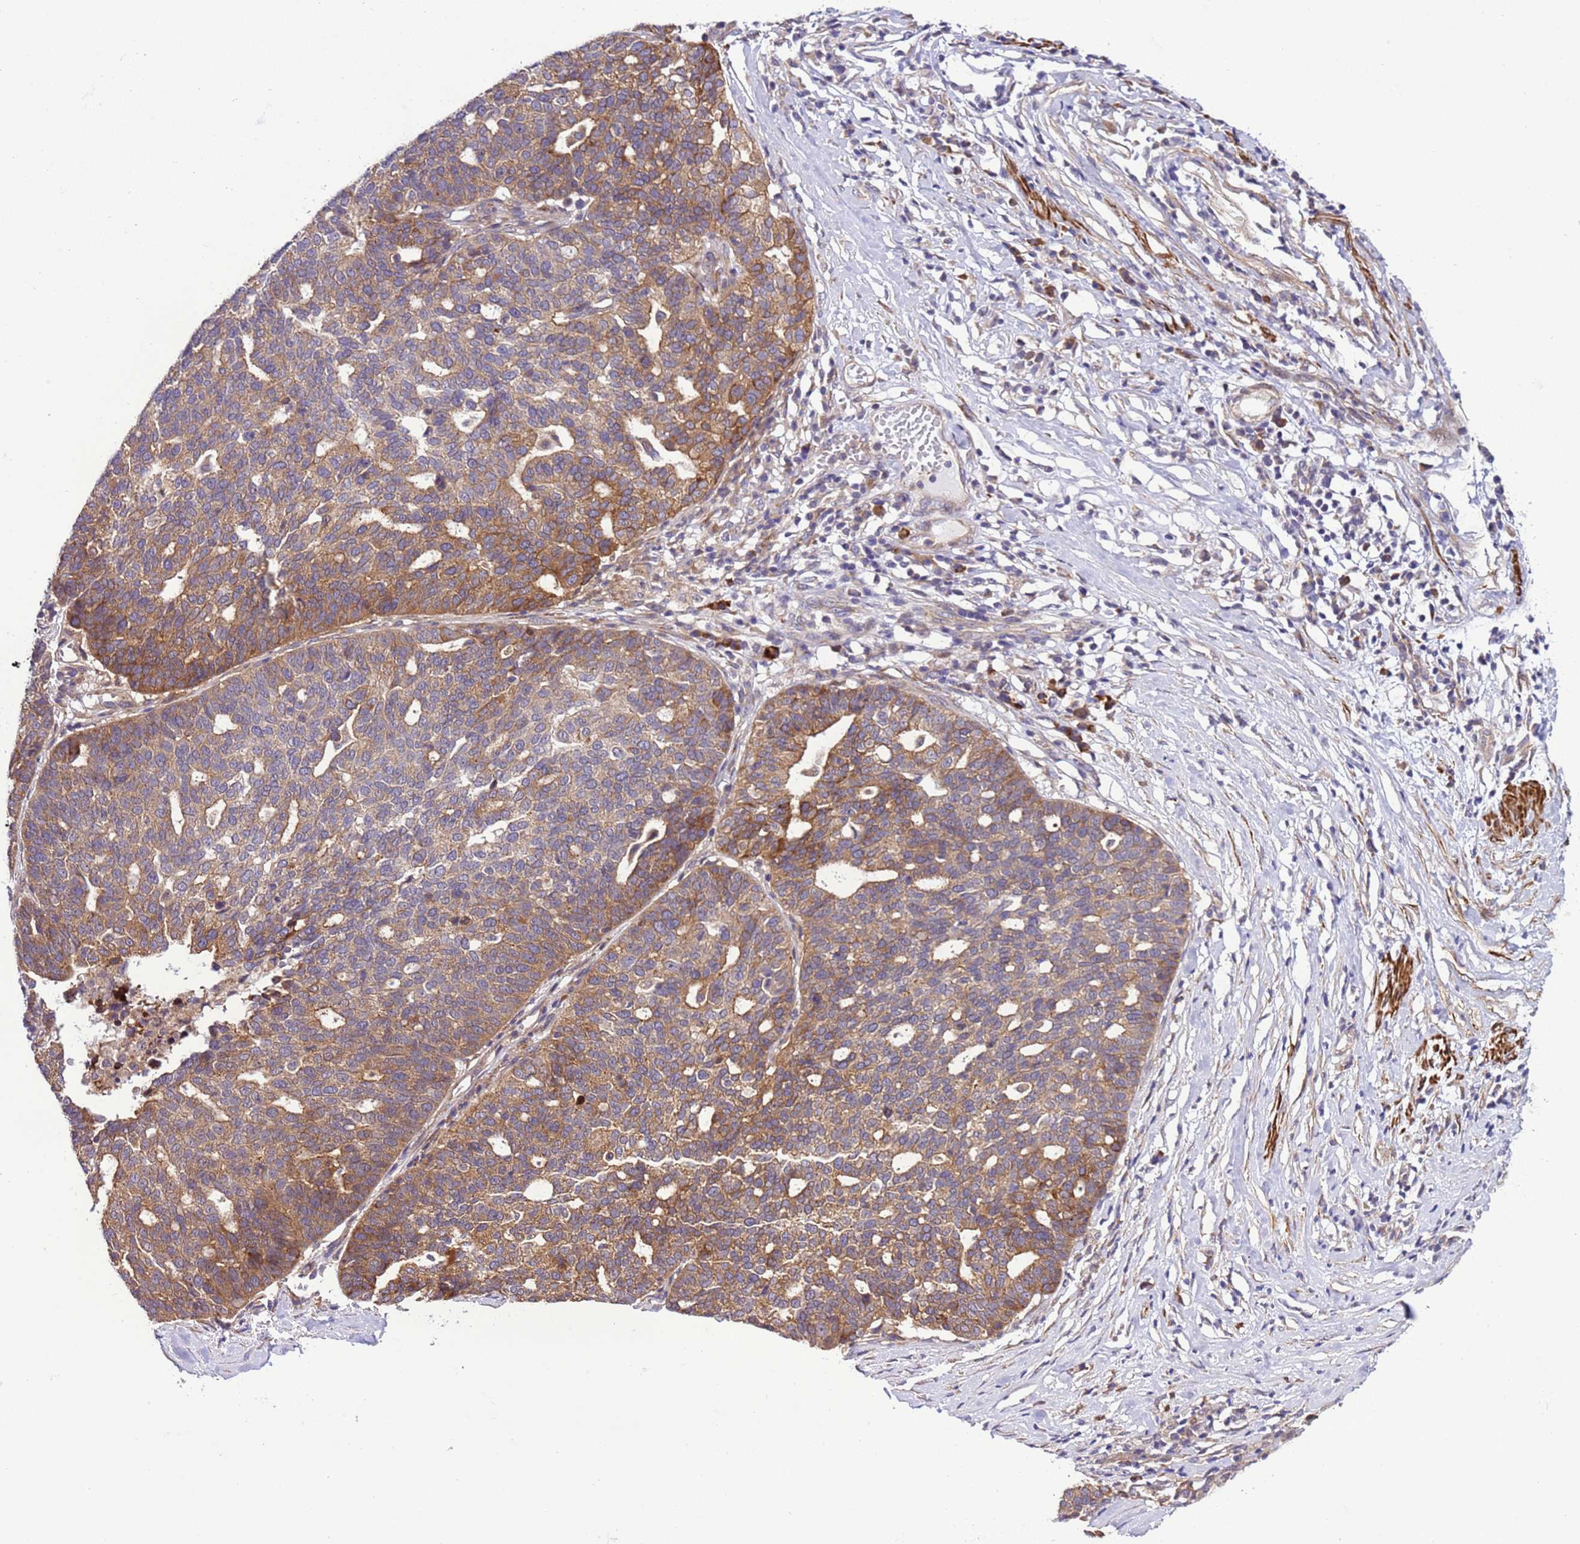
{"staining": {"intensity": "moderate", "quantity": ">75%", "location": "cytoplasmic/membranous"}, "tissue": "ovarian cancer", "cell_type": "Tumor cells", "image_type": "cancer", "snomed": [{"axis": "morphology", "description": "Cystadenocarcinoma, serous, NOS"}, {"axis": "topography", "description": "Ovary"}], "caption": "Protein staining by immunohistochemistry demonstrates moderate cytoplasmic/membranous positivity in approximately >75% of tumor cells in ovarian cancer (serous cystadenocarcinoma). Using DAB (3,3'-diaminobenzidine) (brown) and hematoxylin (blue) stains, captured at high magnification using brightfield microscopy.", "gene": "GEN1", "patient": {"sex": "female", "age": 59}}